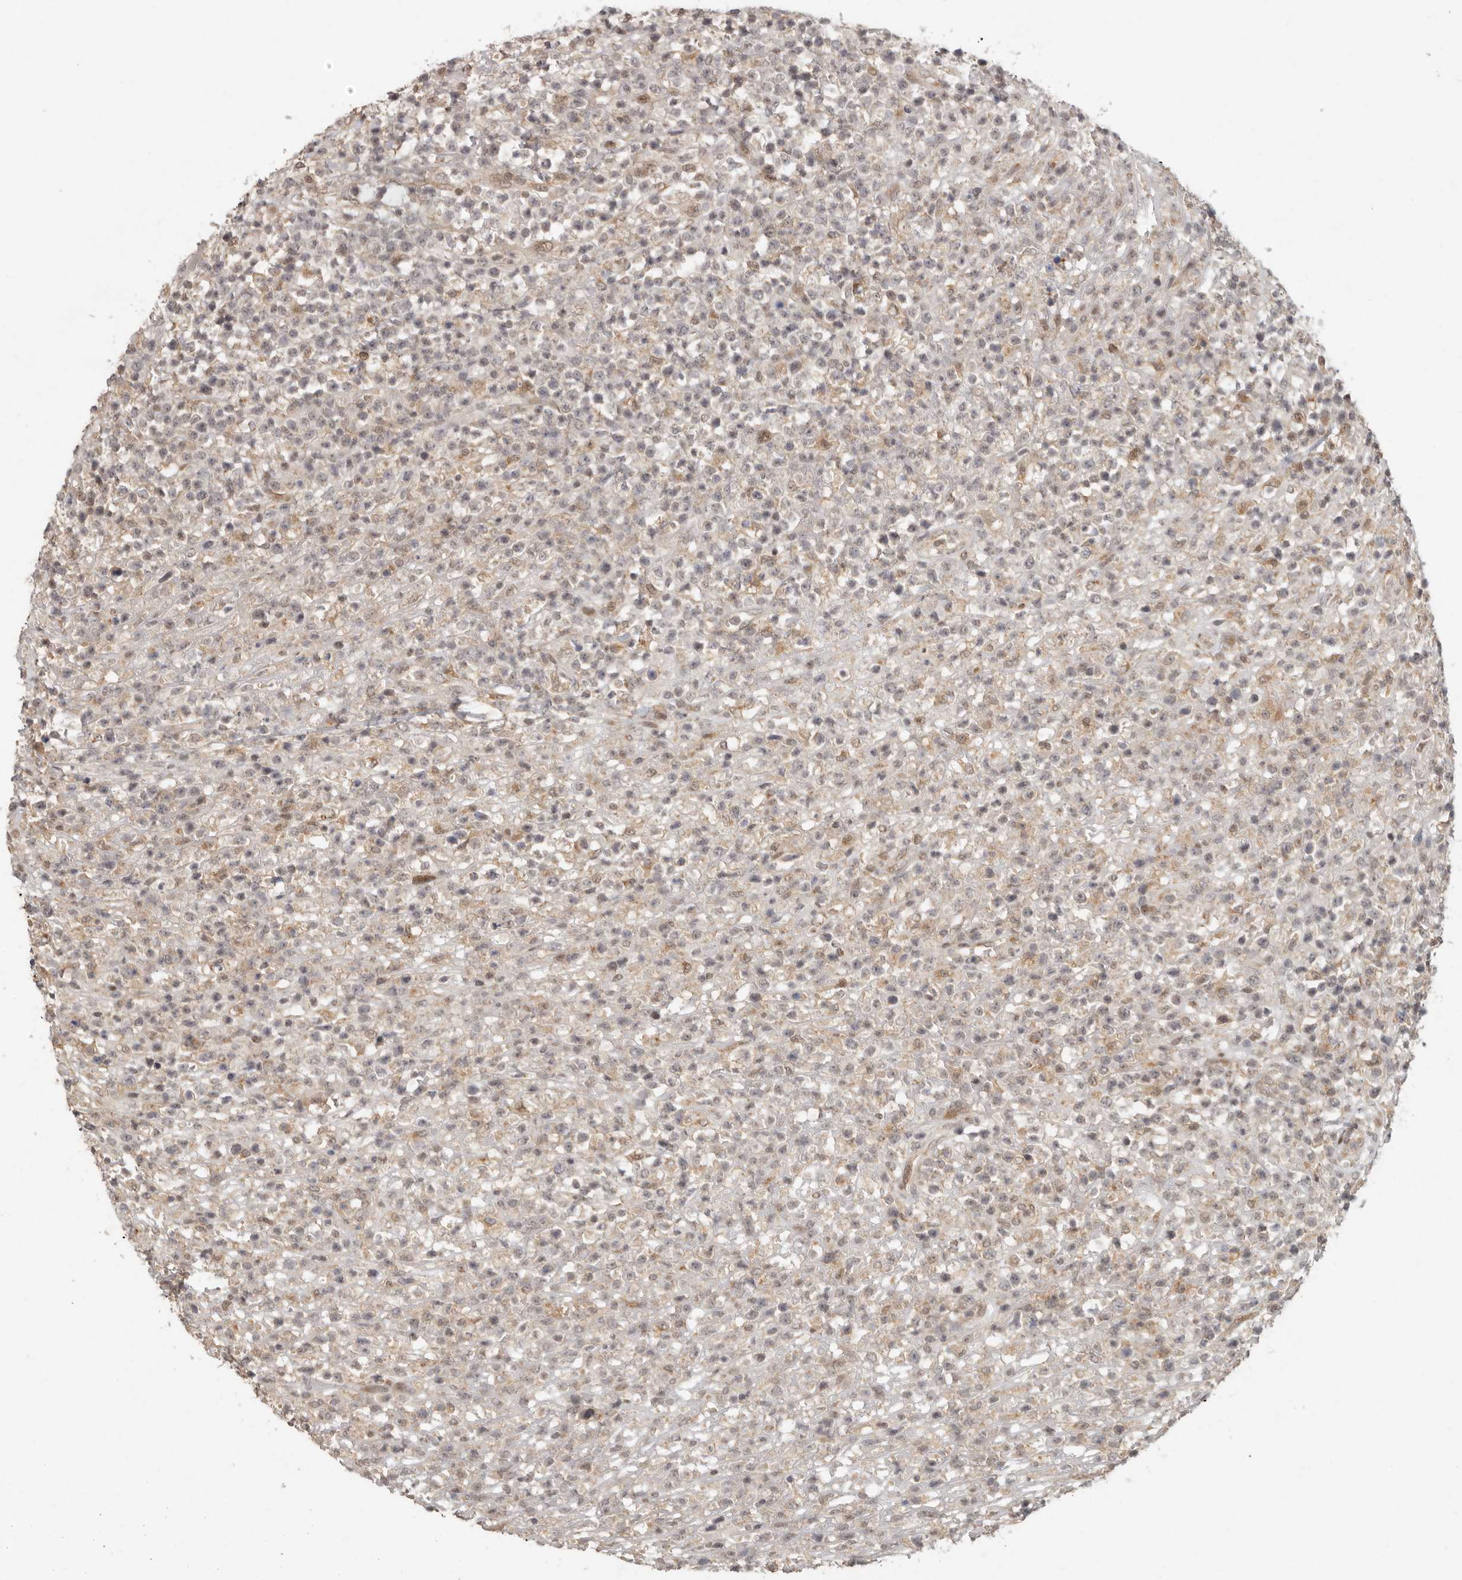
{"staining": {"intensity": "negative", "quantity": "none", "location": "none"}, "tissue": "lymphoma", "cell_type": "Tumor cells", "image_type": "cancer", "snomed": [{"axis": "morphology", "description": "Malignant lymphoma, non-Hodgkin's type, High grade"}, {"axis": "topography", "description": "Colon"}], "caption": "Histopathology image shows no protein positivity in tumor cells of lymphoma tissue.", "gene": "LRRC75A", "patient": {"sex": "female", "age": 53}}